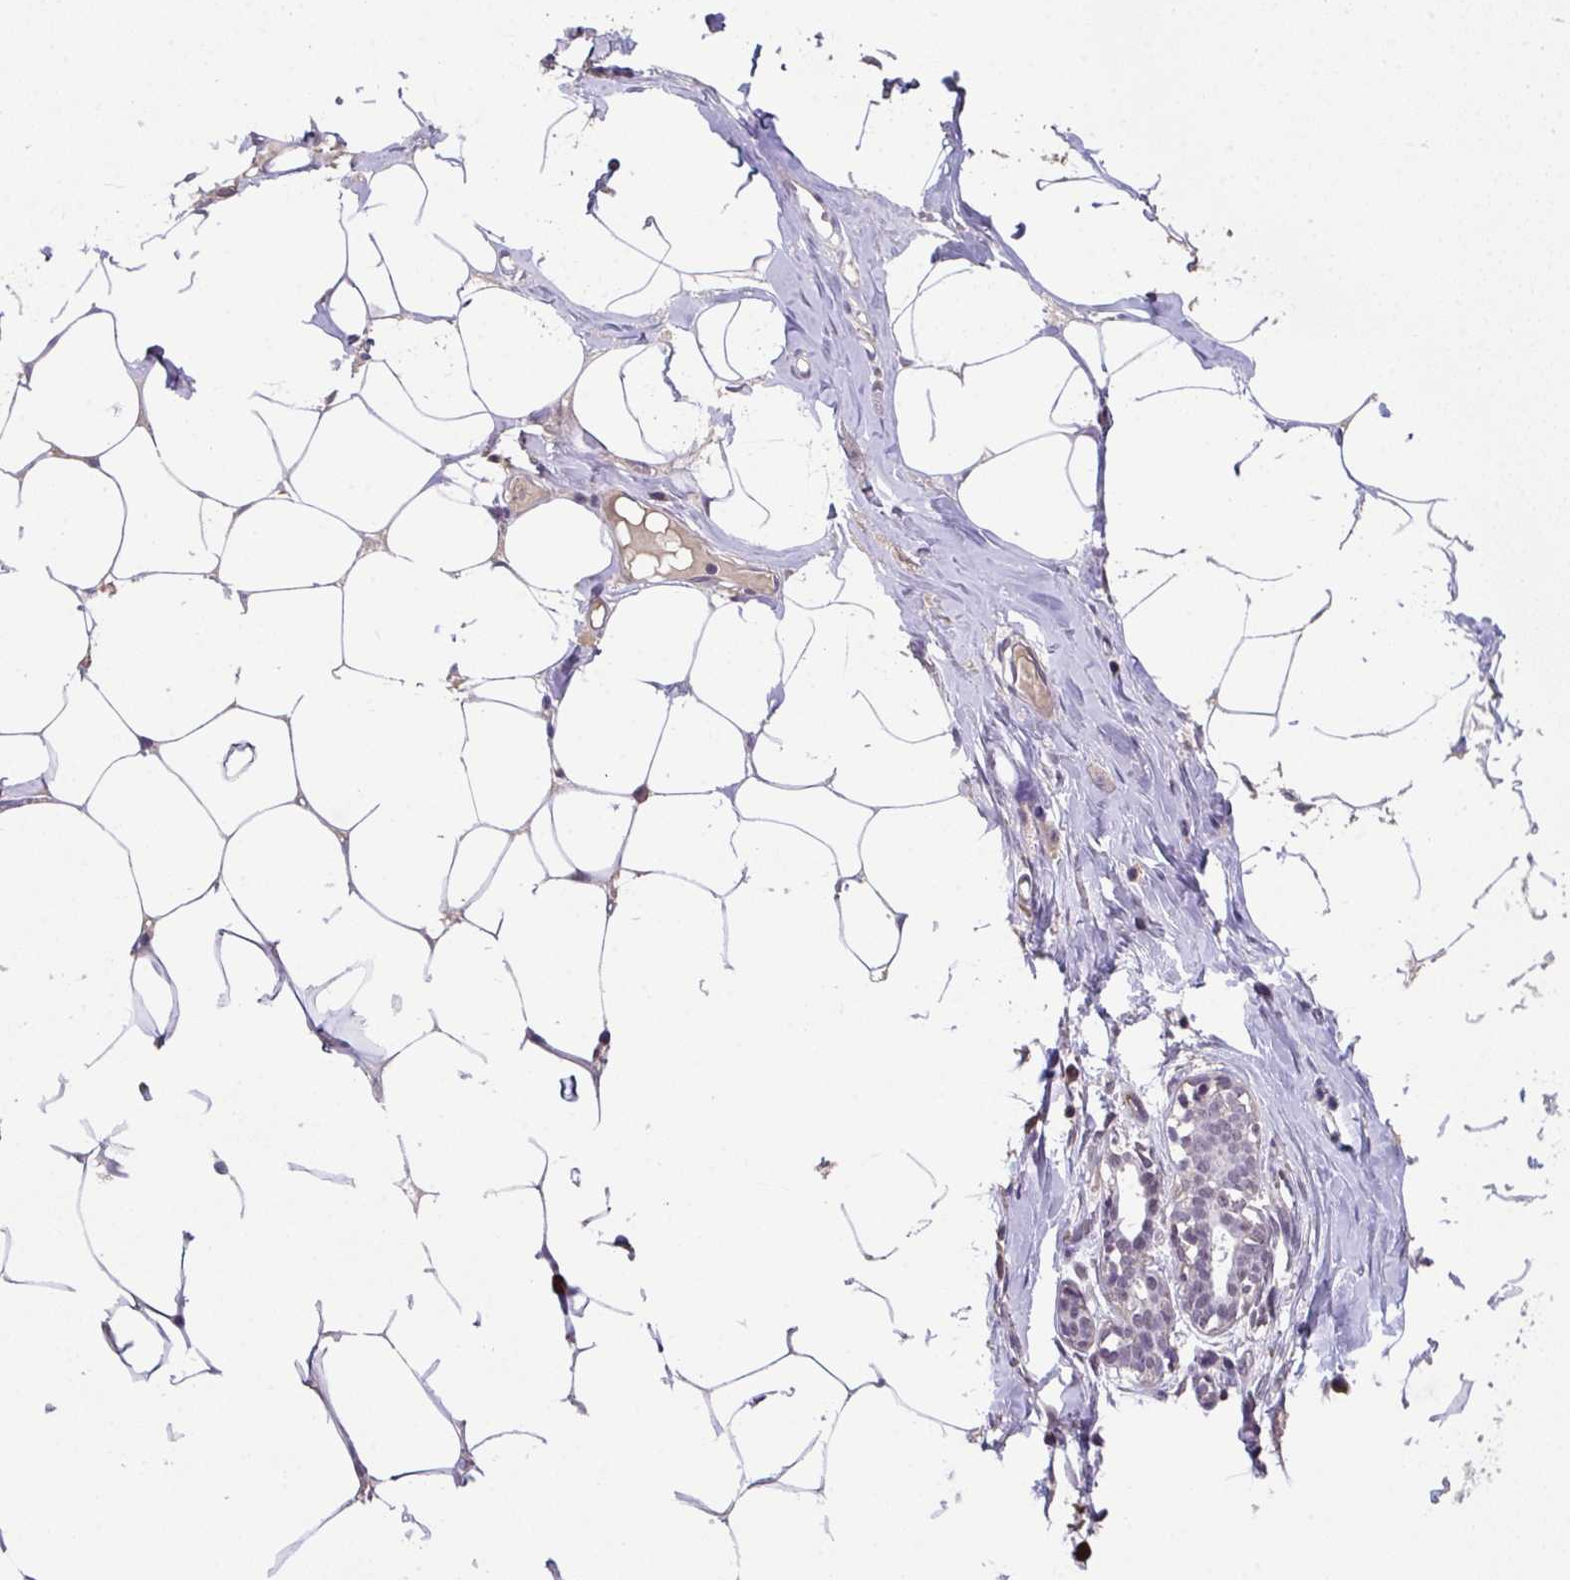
{"staining": {"intensity": "negative", "quantity": "none", "location": "none"}, "tissue": "breast", "cell_type": "Adipocytes", "image_type": "normal", "snomed": [{"axis": "morphology", "description": "Normal tissue, NOS"}, {"axis": "topography", "description": "Breast"}], "caption": "A high-resolution micrograph shows immunohistochemistry (IHC) staining of benign breast, which displays no significant staining in adipocytes. The staining is performed using DAB brown chromogen with nuclei counter-stained in using hematoxylin.", "gene": "RBBP6", "patient": {"sex": "female", "age": 27}}